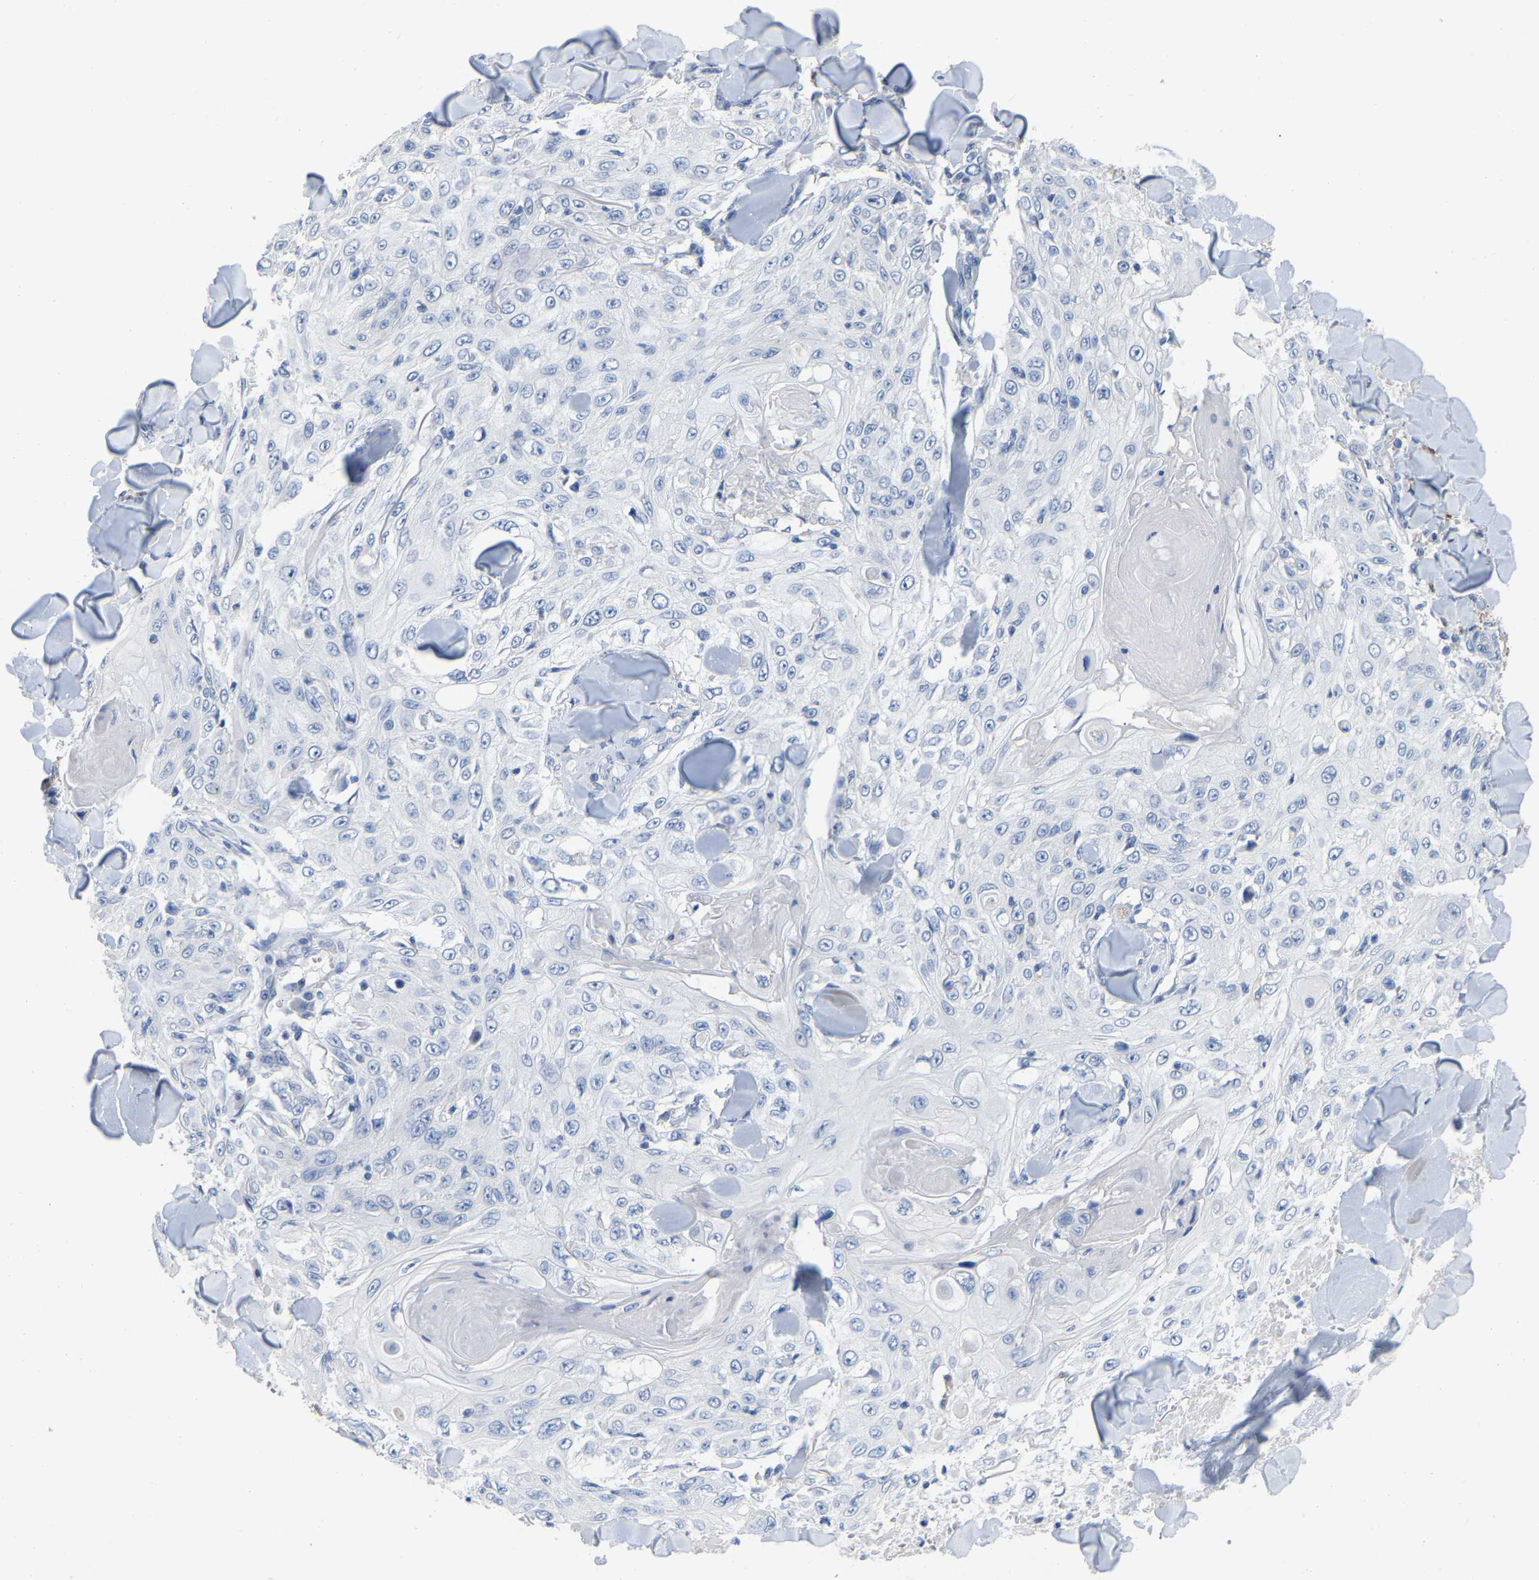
{"staining": {"intensity": "negative", "quantity": "none", "location": "none"}, "tissue": "skin cancer", "cell_type": "Tumor cells", "image_type": "cancer", "snomed": [{"axis": "morphology", "description": "Squamous cell carcinoma, NOS"}, {"axis": "topography", "description": "Skin"}], "caption": "High magnification brightfield microscopy of skin squamous cell carcinoma stained with DAB (brown) and counterstained with hematoxylin (blue): tumor cells show no significant expression.", "gene": "ULBP2", "patient": {"sex": "male", "age": 86}}